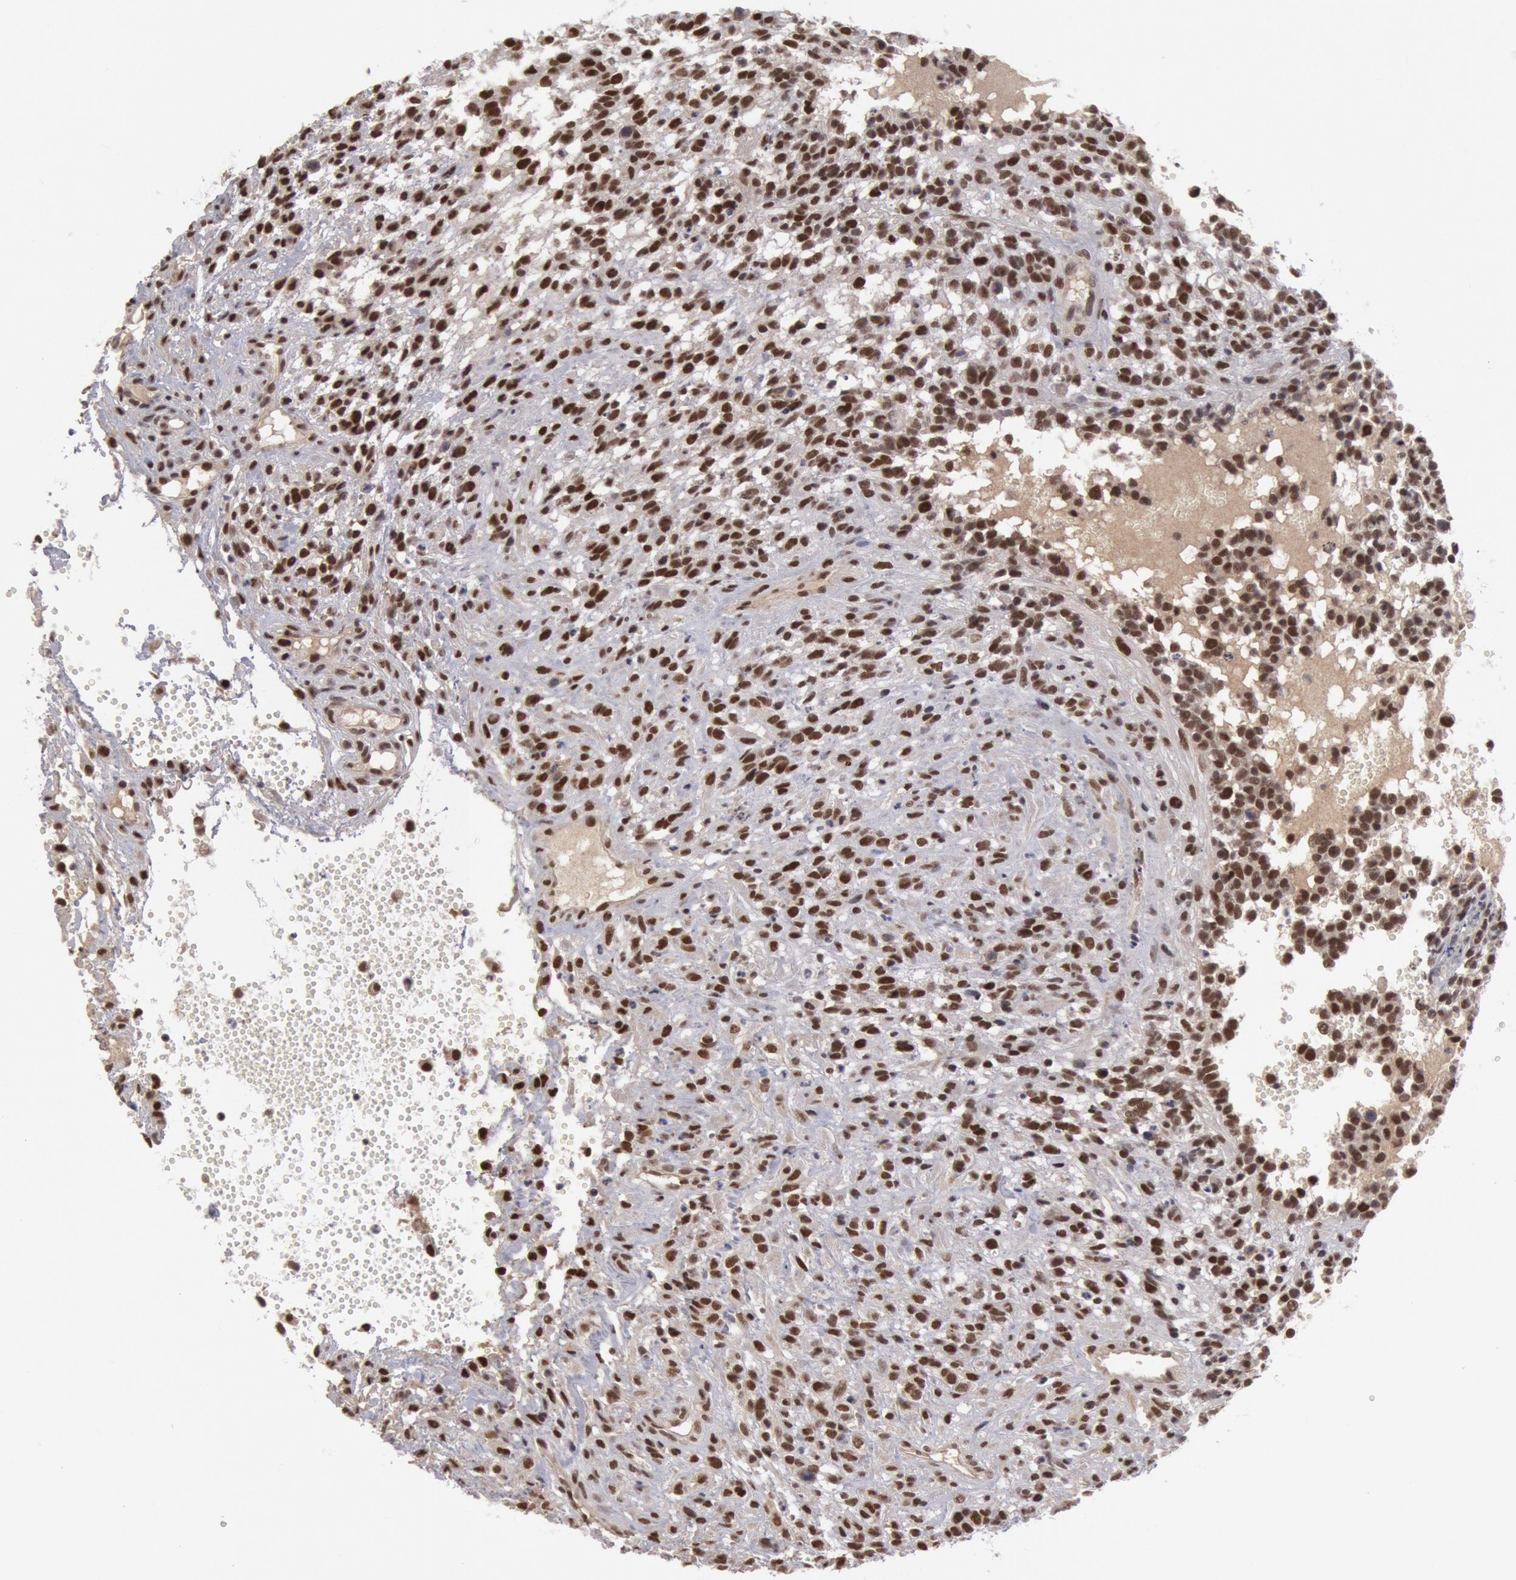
{"staining": {"intensity": "moderate", "quantity": ">75%", "location": "nuclear"}, "tissue": "glioma", "cell_type": "Tumor cells", "image_type": "cancer", "snomed": [{"axis": "morphology", "description": "Glioma, malignant, High grade"}, {"axis": "topography", "description": "Brain"}], "caption": "Glioma tissue reveals moderate nuclear expression in approximately >75% of tumor cells, visualized by immunohistochemistry.", "gene": "PPP4R3B", "patient": {"sex": "male", "age": 66}}